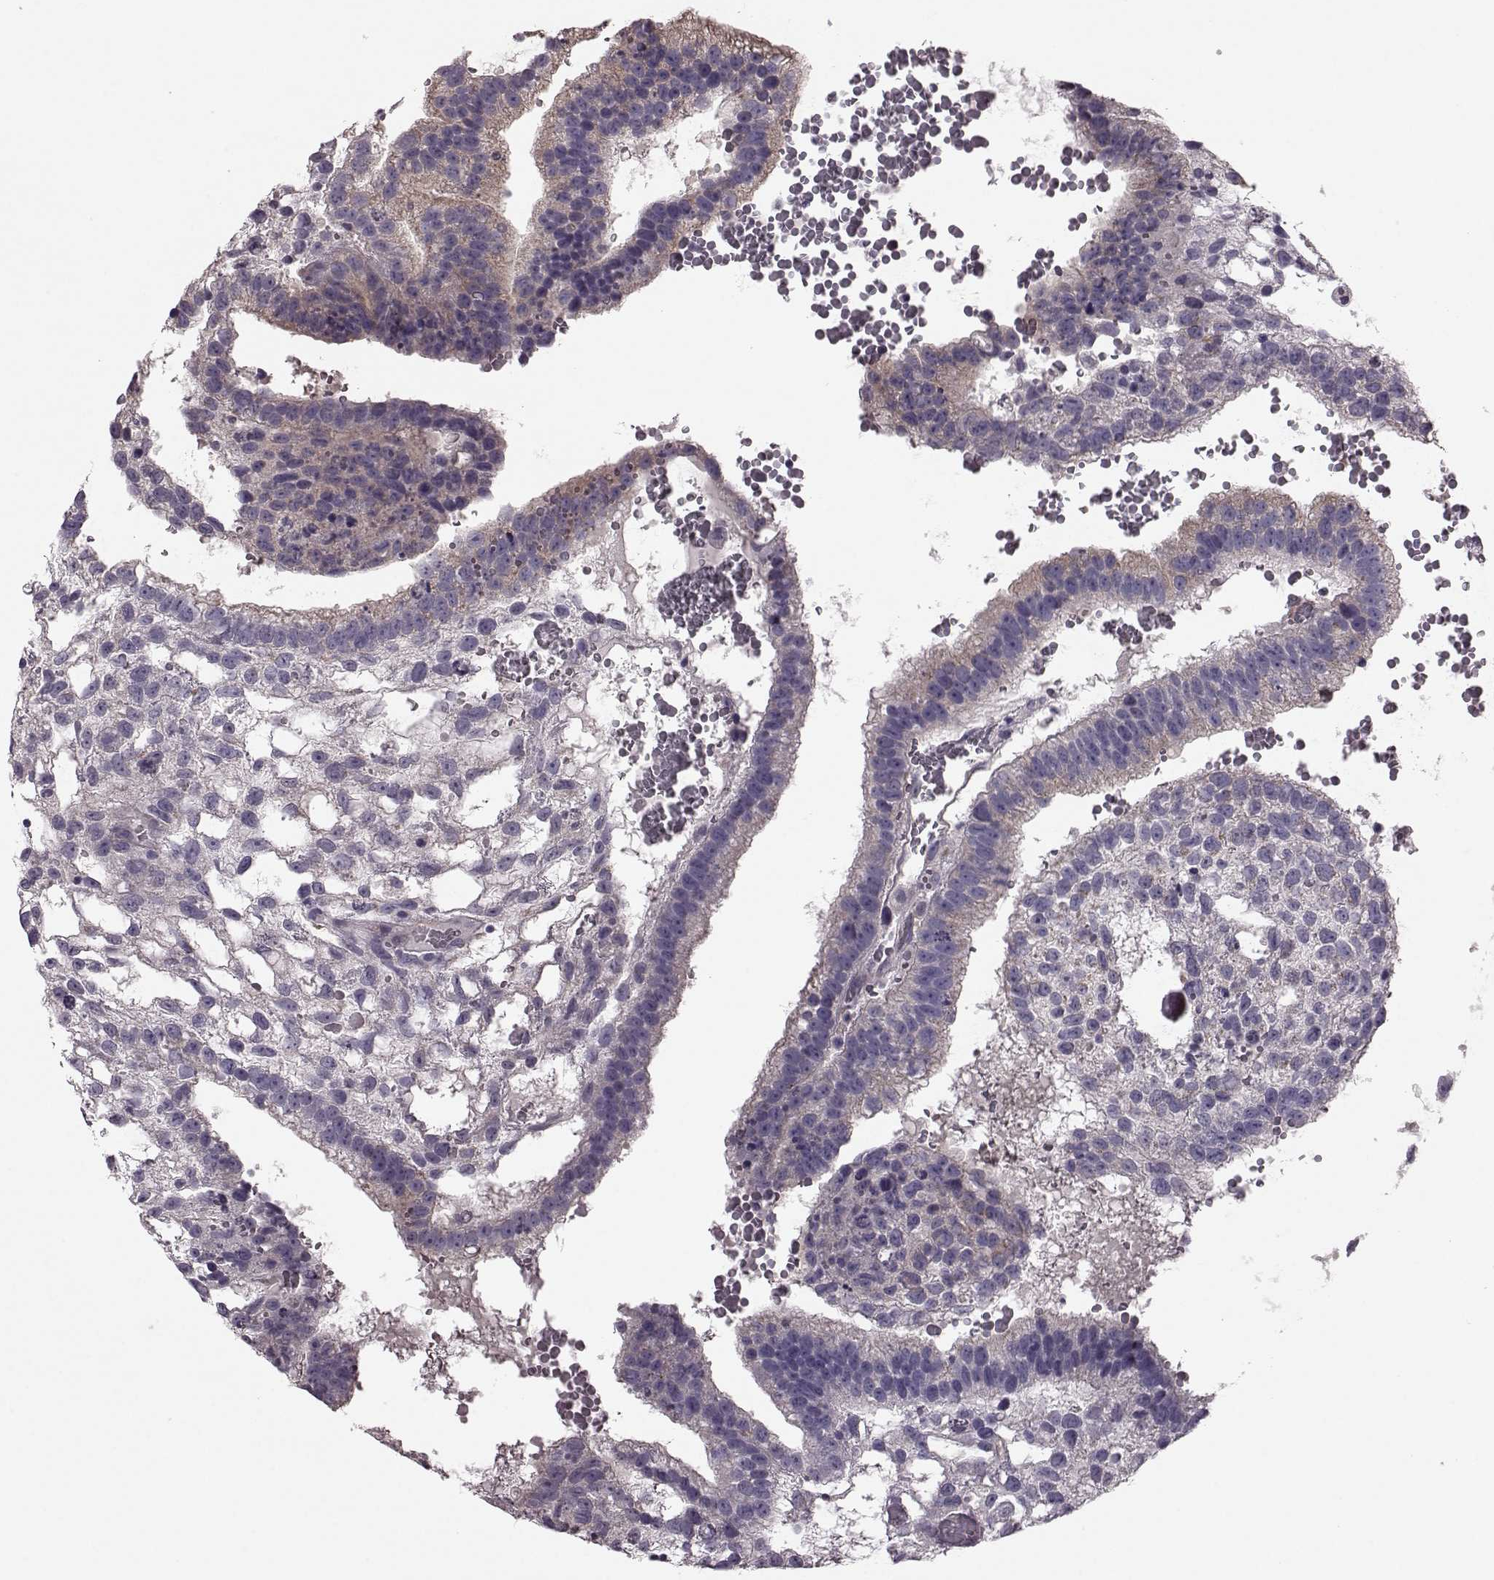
{"staining": {"intensity": "negative", "quantity": "none", "location": "none"}, "tissue": "testis cancer", "cell_type": "Tumor cells", "image_type": "cancer", "snomed": [{"axis": "morphology", "description": "Normal tissue, NOS"}, {"axis": "morphology", "description": "Carcinoma, Embryonal, NOS"}, {"axis": "topography", "description": "Testis"}, {"axis": "topography", "description": "Epididymis"}], "caption": "The image displays no significant expression in tumor cells of testis cancer (embryonal carcinoma).", "gene": "GRK1", "patient": {"sex": "male", "age": 32}}